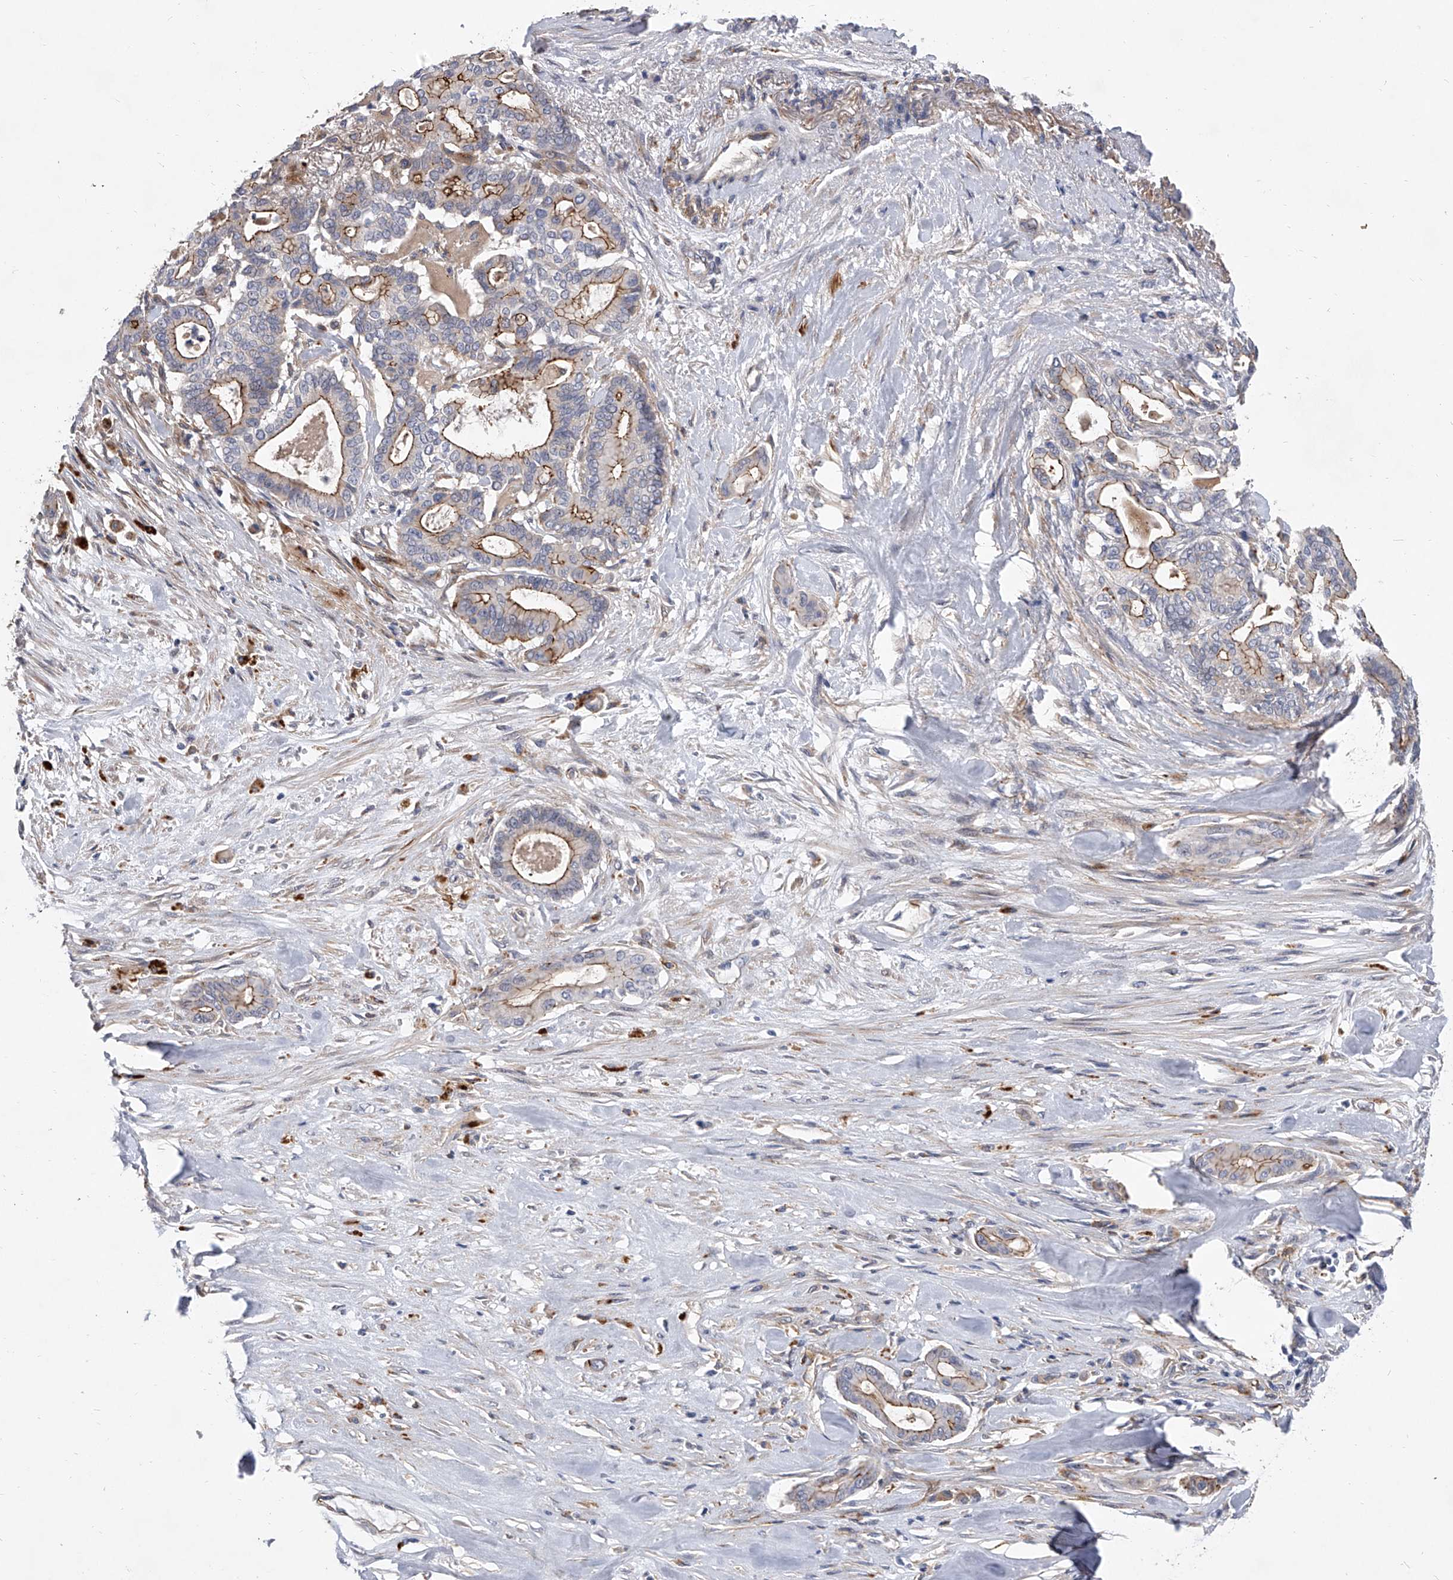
{"staining": {"intensity": "moderate", "quantity": "<25%", "location": "cytoplasmic/membranous"}, "tissue": "pancreatic cancer", "cell_type": "Tumor cells", "image_type": "cancer", "snomed": [{"axis": "morphology", "description": "Adenocarcinoma, NOS"}, {"axis": "topography", "description": "Pancreas"}], "caption": "A brown stain highlights moderate cytoplasmic/membranous staining of a protein in pancreatic cancer tumor cells.", "gene": "MINDY4", "patient": {"sex": "male", "age": 63}}